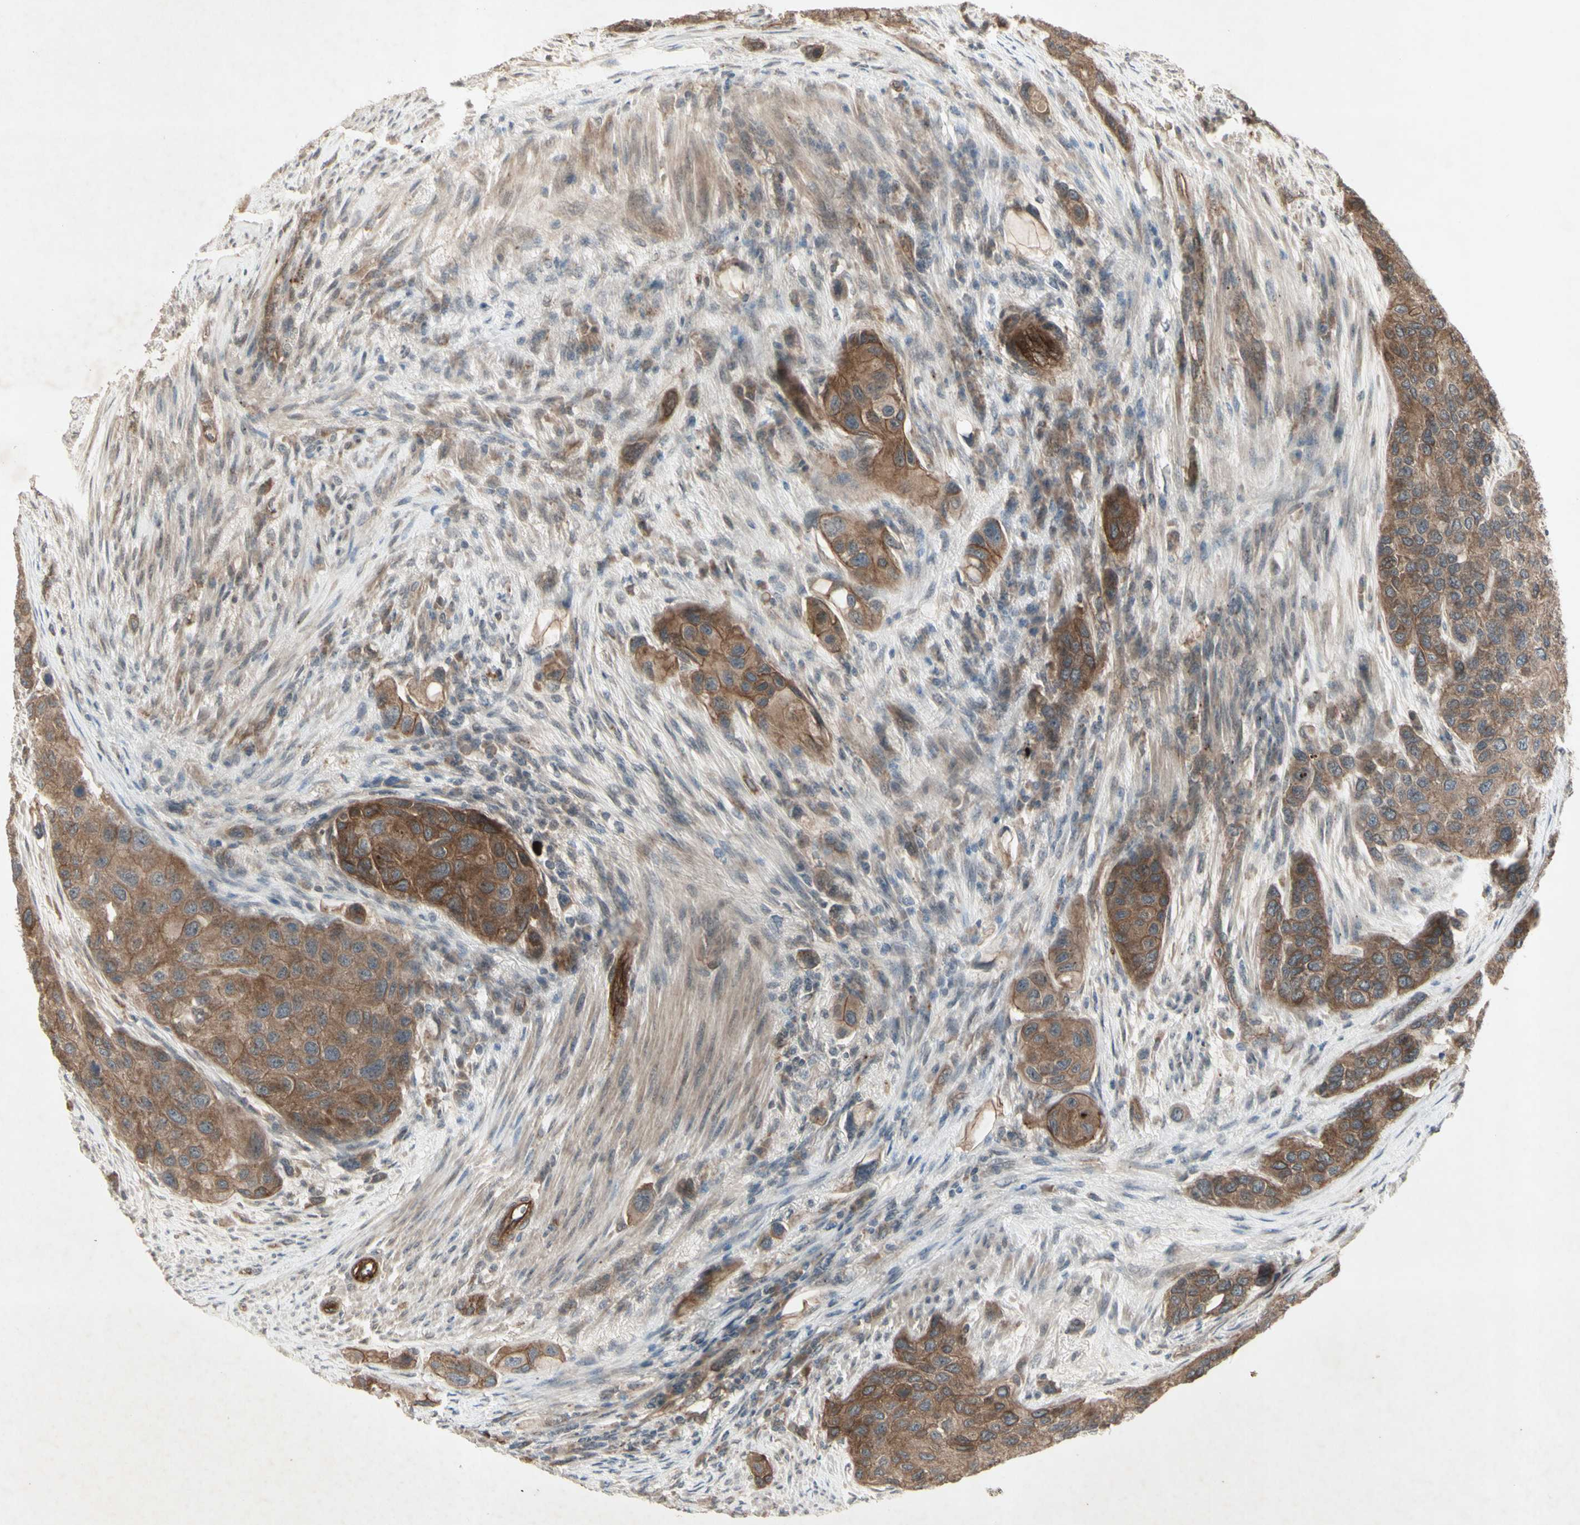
{"staining": {"intensity": "moderate", "quantity": ">75%", "location": "cytoplasmic/membranous"}, "tissue": "urothelial cancer", "cell_type": "Tumor cells", "image_type": "cancer", "snomed": [{"axis": "morphology", "description": "Urothelial carcinoma, High grade"}, {"axis": "topography", "description": "Urinary bladder"}], "caption": "There is medium levels of moderate cytoplasmic/membranous staining in tumor cells of urothelial cancer, as demonstrated by immunohistochemical staining (brown color).", "gene": "JAG1", "patient": {"sex": "female", "age": 56}}